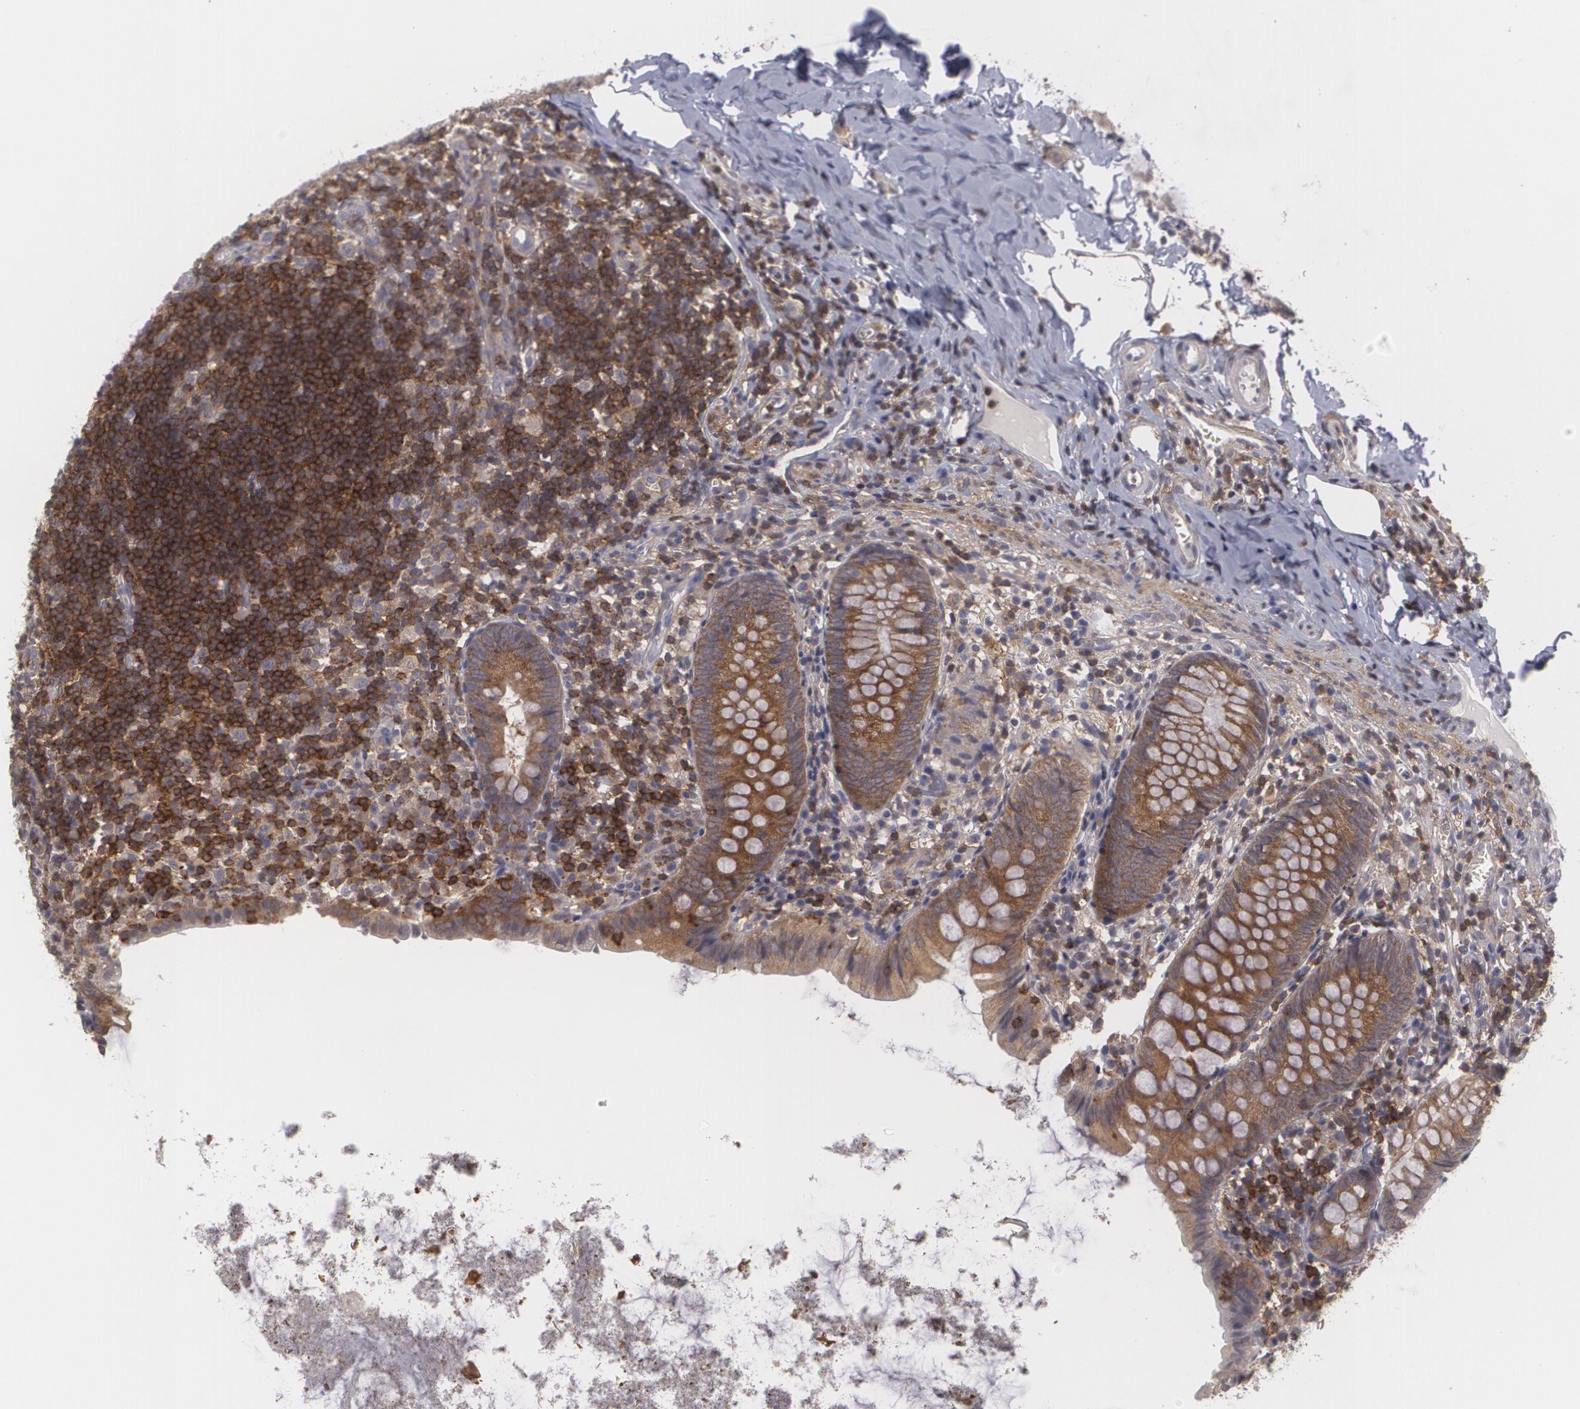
{"staining": {"intensity": "weak", "quantity": ">75%", "location": "cytoplasmic/membranous"}, "tissue": "appendix", "cell_type": "Glandular cells", "image_type": "normal", "snomed": [{"axis": "morphology", "description": "Normal tissue, NOS"}, {"axis": "topography", "description": "Appendix"}], "caption": "A brown stain labels weak cytoplasmic/membranous expression of a protein in glandular cells of normal human appendix.", "gene": "BIN1", "patient": {"sex": "female", "age": 9}}